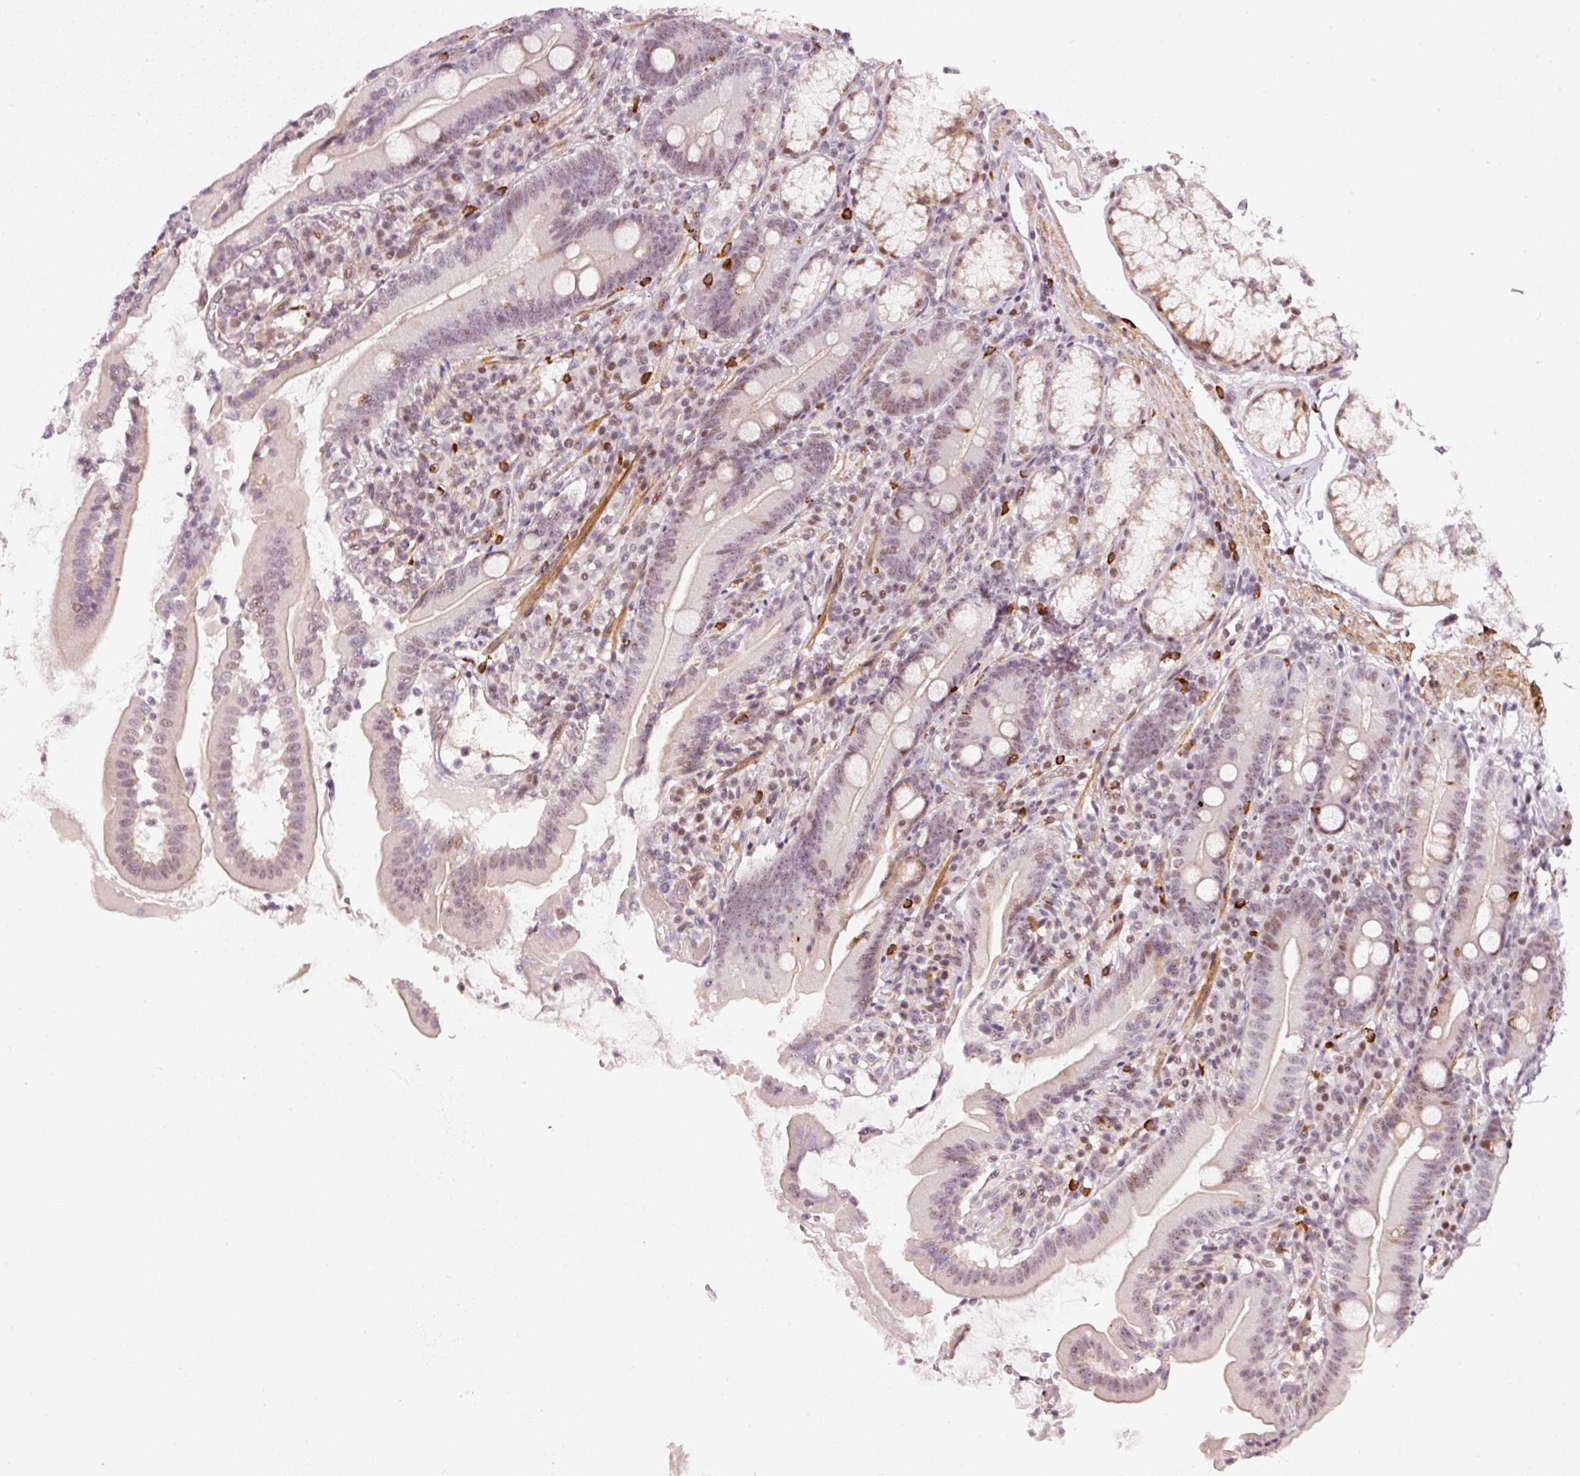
{"staining": {"intensity": "moderate", "quantity": "25%-75%", "location": "nuclear"}, "tissue": "duodenum", "cell_type": "Glandular cells", "image_type": "normal", "snomed": [{"axis": "morphology", "description": "Normal tissue, NOS"}, {"axis": "topography", "description": "Duodenum"}], "caption": "DAB immunohistochemical staining of unremarkable duodenum reveals moderate nuclear protein staining in about 25%-75% of glandular cells. (brown staining indicates protein expression, while blue staining denotes nuclei).", "gene": "MXRA8", "patient": {"sex": "female", "age": 67}}